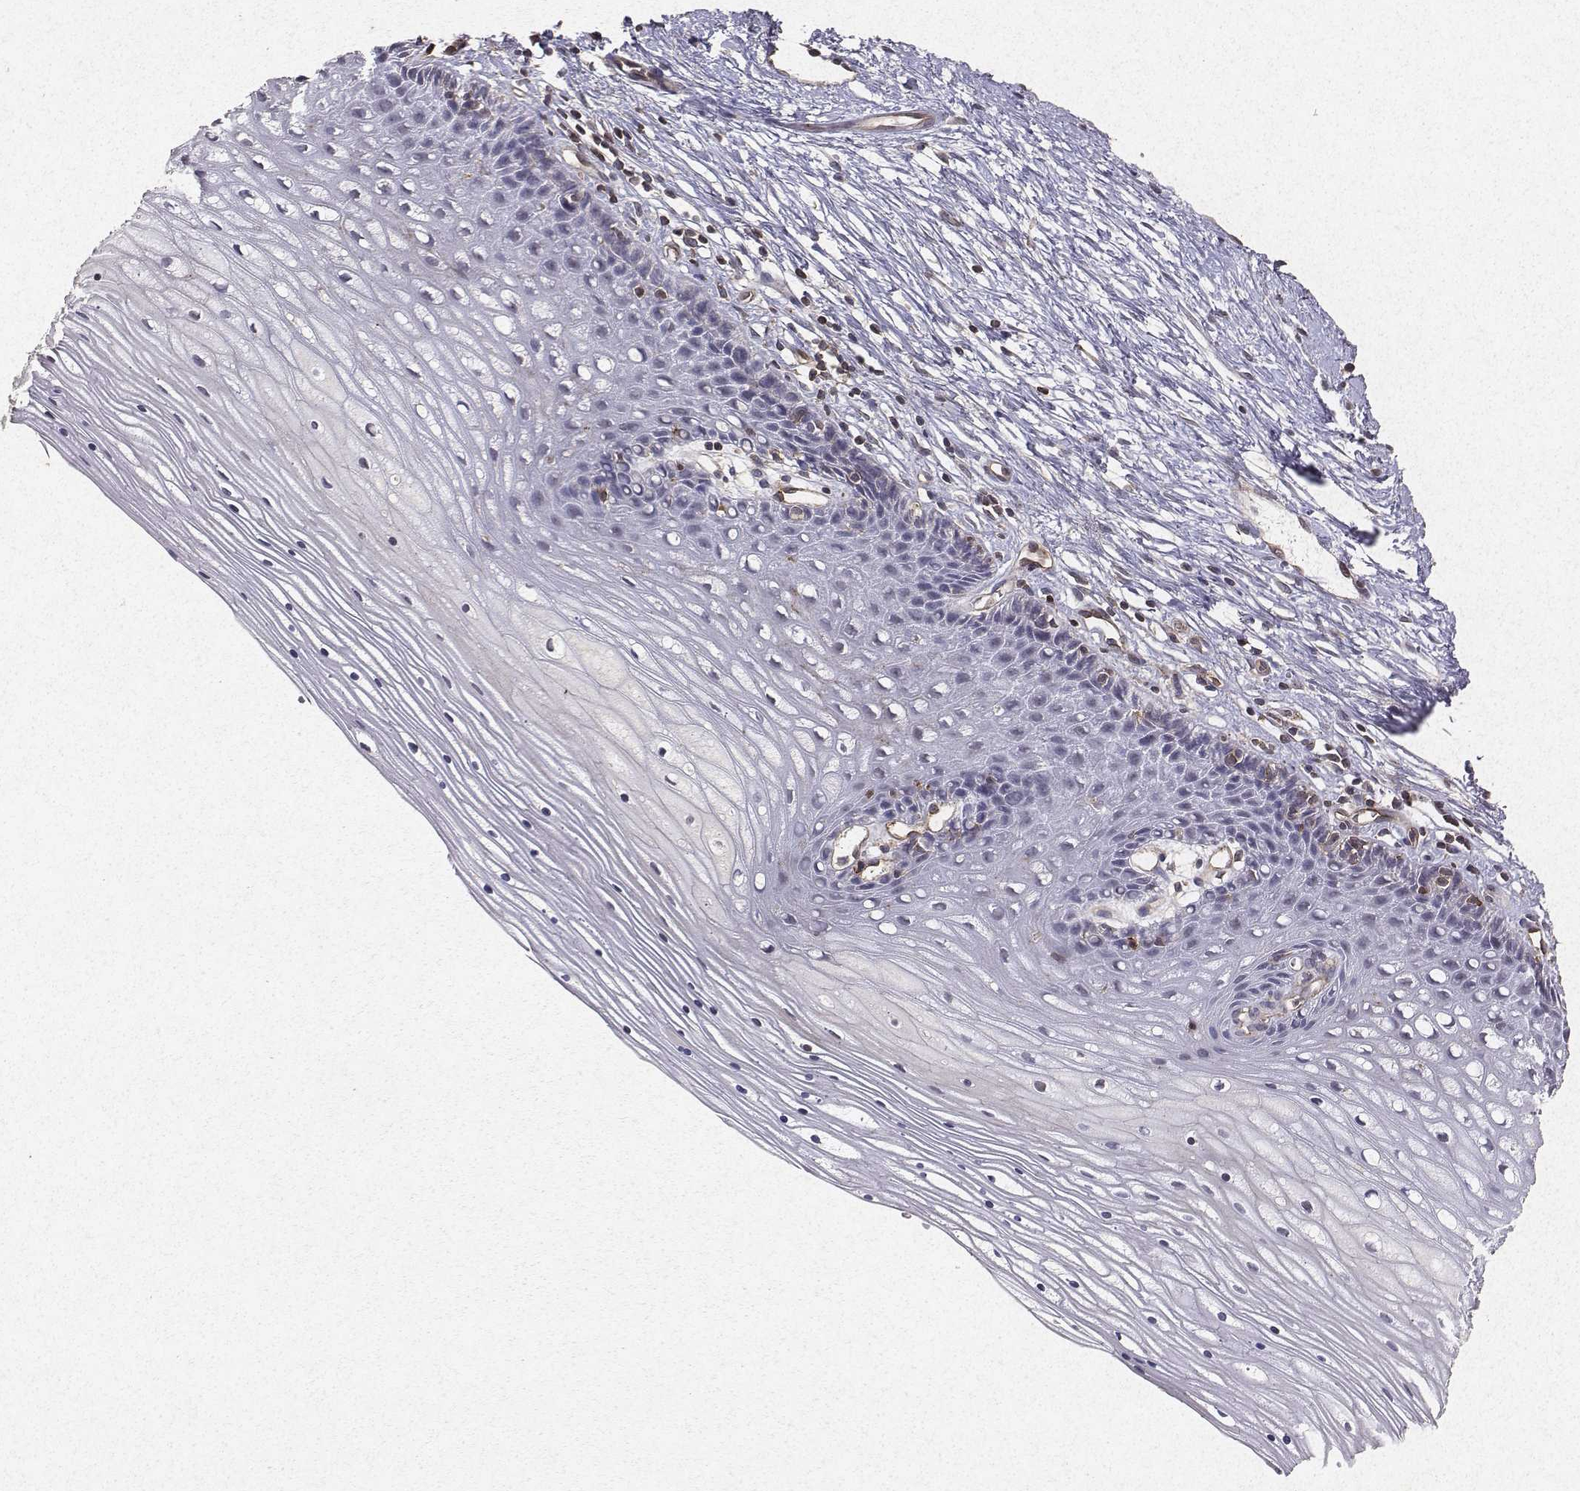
{"staining": {"intensity": "negative", "quantity": "none", "location": "none"}, "tissue": "cervix", "cell_type": "Squamous epithelial cells", "image_type": "normal", "snomed": [{"axis": "morphology", "description": "Normal tissue, NOS"}, {"axis": "topography", "description": "Cervix"}], "caption": "Cervix was stained to show a protein in brown. There is no significant staining in squamous epithelial cells. (IHC, brightfield microscopy, high magnification).", "gene": "PTPRG", "patient": {"sex": "female", "age": 35}}